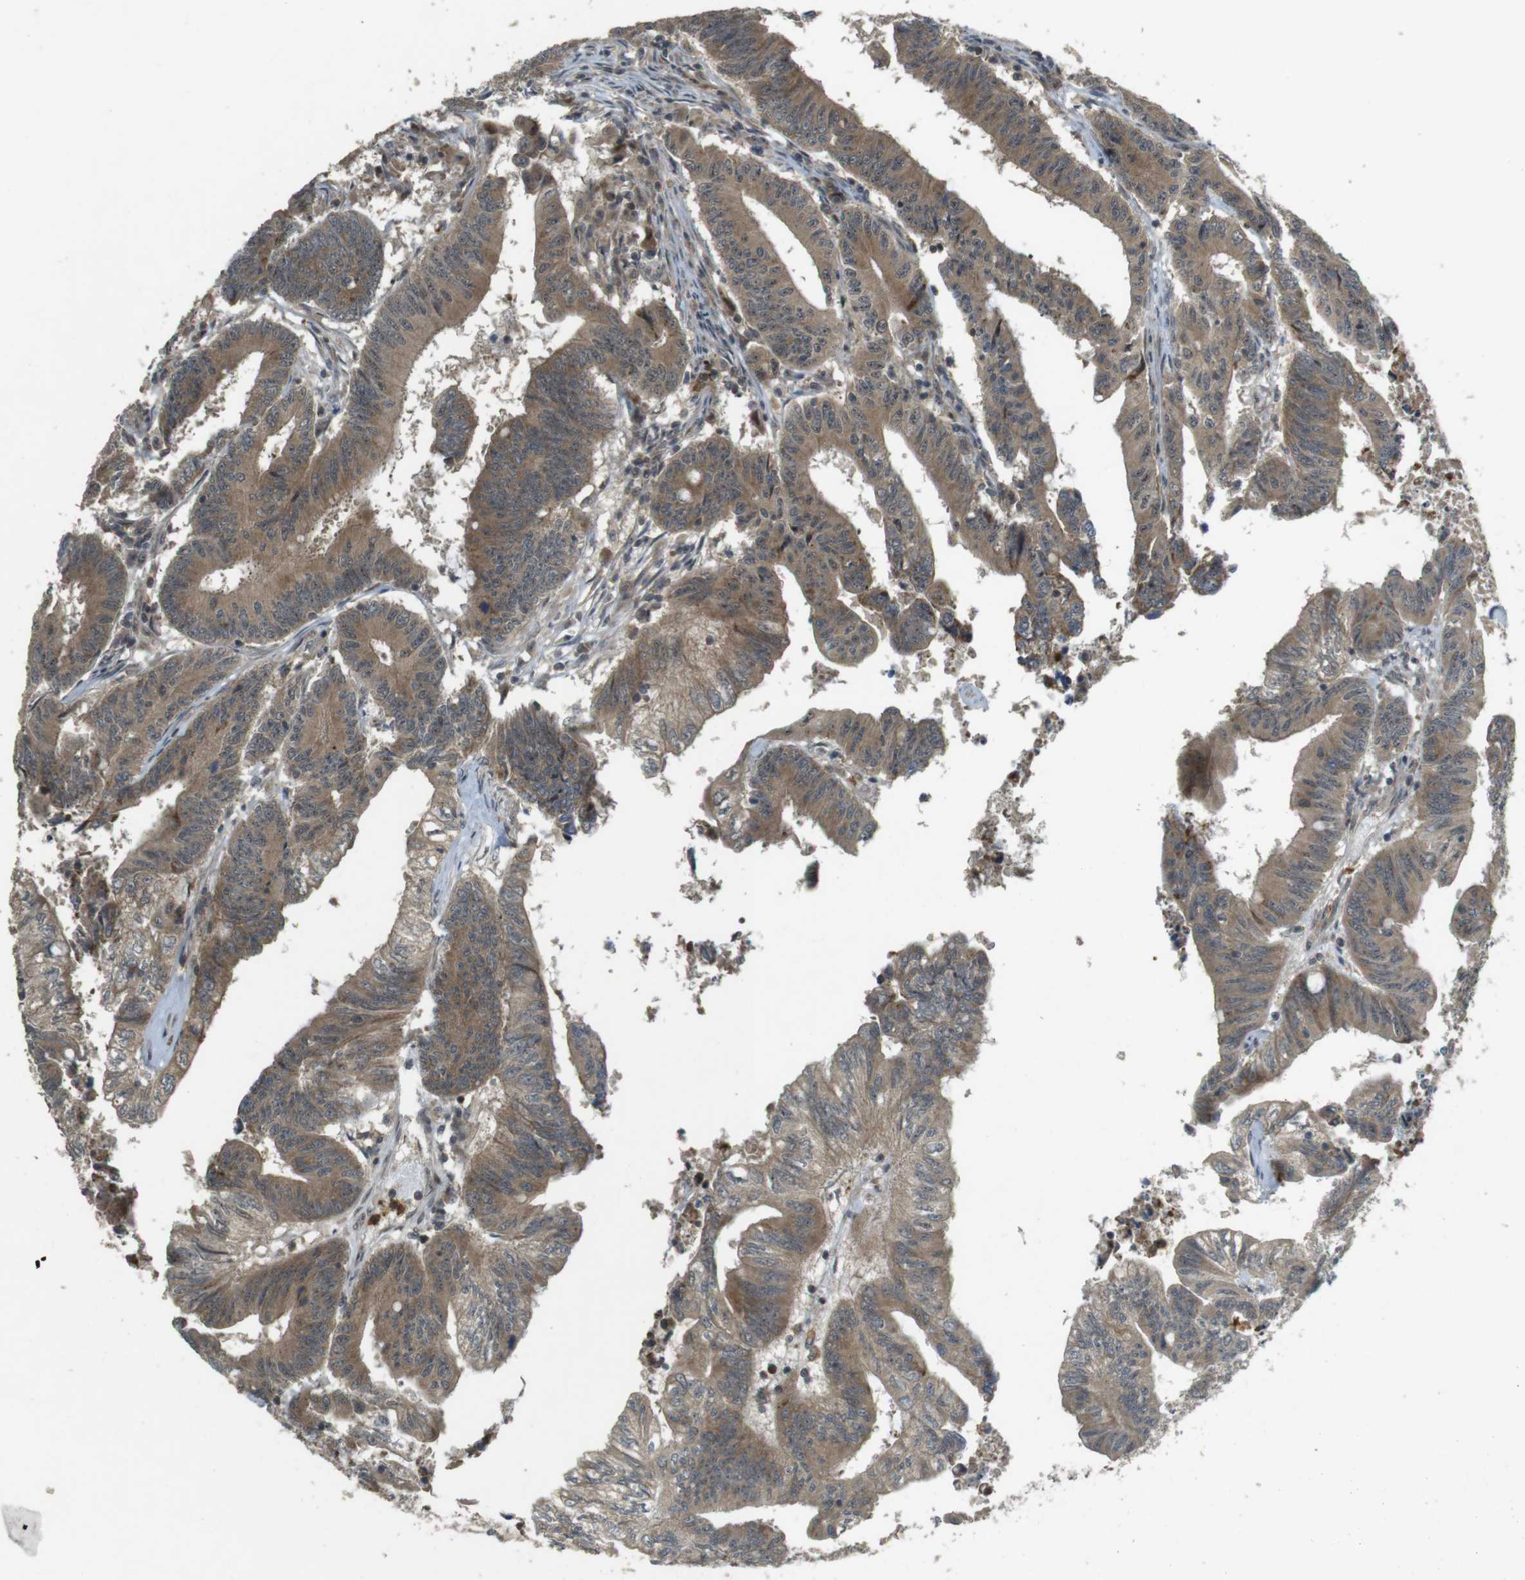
{"staining": {"intensity": "moderate", "quantity": ">75%", "location": "cytoplasmic/membranous"}, "tissue": "colorectal cancer", "cell_type": "Tumor cells", "image_type": "cancer", "snomed": [{"axis": "morphology", "description": "Adenocarcinoma, NOS"}, {"axis": "topography", "description": "Colon"}], "caption": "Immunohistochemistry micrograph of neoplastic tissue: human colorectal cancer stained using IHC demonstrates medium levels of moderate protein expression localized specifically in the cytoplasmic/membranous of tumor cells, appearing as a cytoplasmic/membranous brown color.", "gene": "TMX3", "patient": {"sex": "male", "age": 45}}